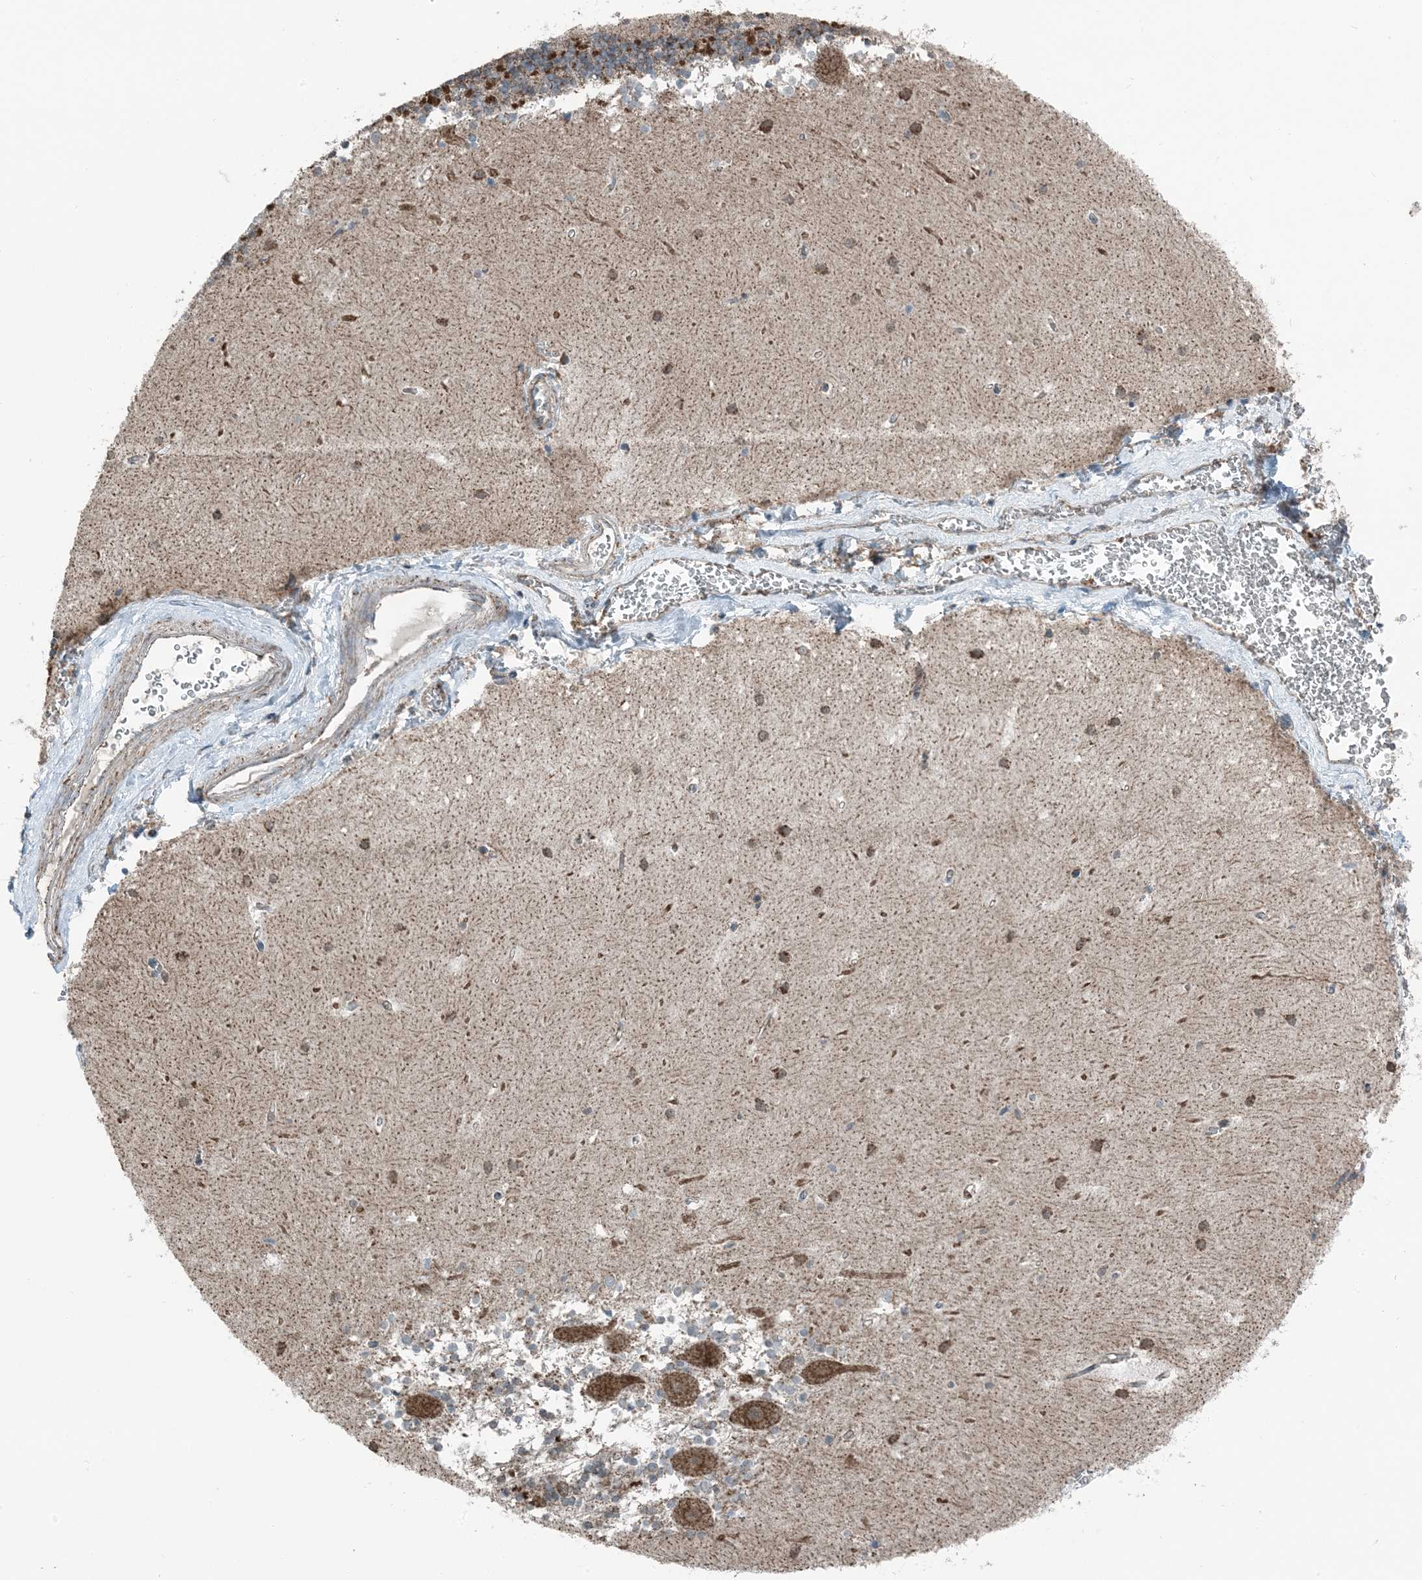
{"staining": {"intensity": "moderate", "quantity": ">75%", "location": "cytoplasmic/membranous"}, "tissue": "cerebellum", "cell_type": "Cells in granular layer", "image_type": "normal", "snomed": [{"axis": "morphology", "description": "Normal tissue, NOS"}, {"axis": "topography", "description": "Cerebellum"}], "caption": "A high-resolution photomicrograph shows immunohistochemistry (IHC) staining of normal cerebellum, which demonstrates moderate cytoplasmic/membranous positivity in approximately >75% of cells in granular layer.", "gene": "PILRB", "patient": {"sex": "male", "age": 37}}